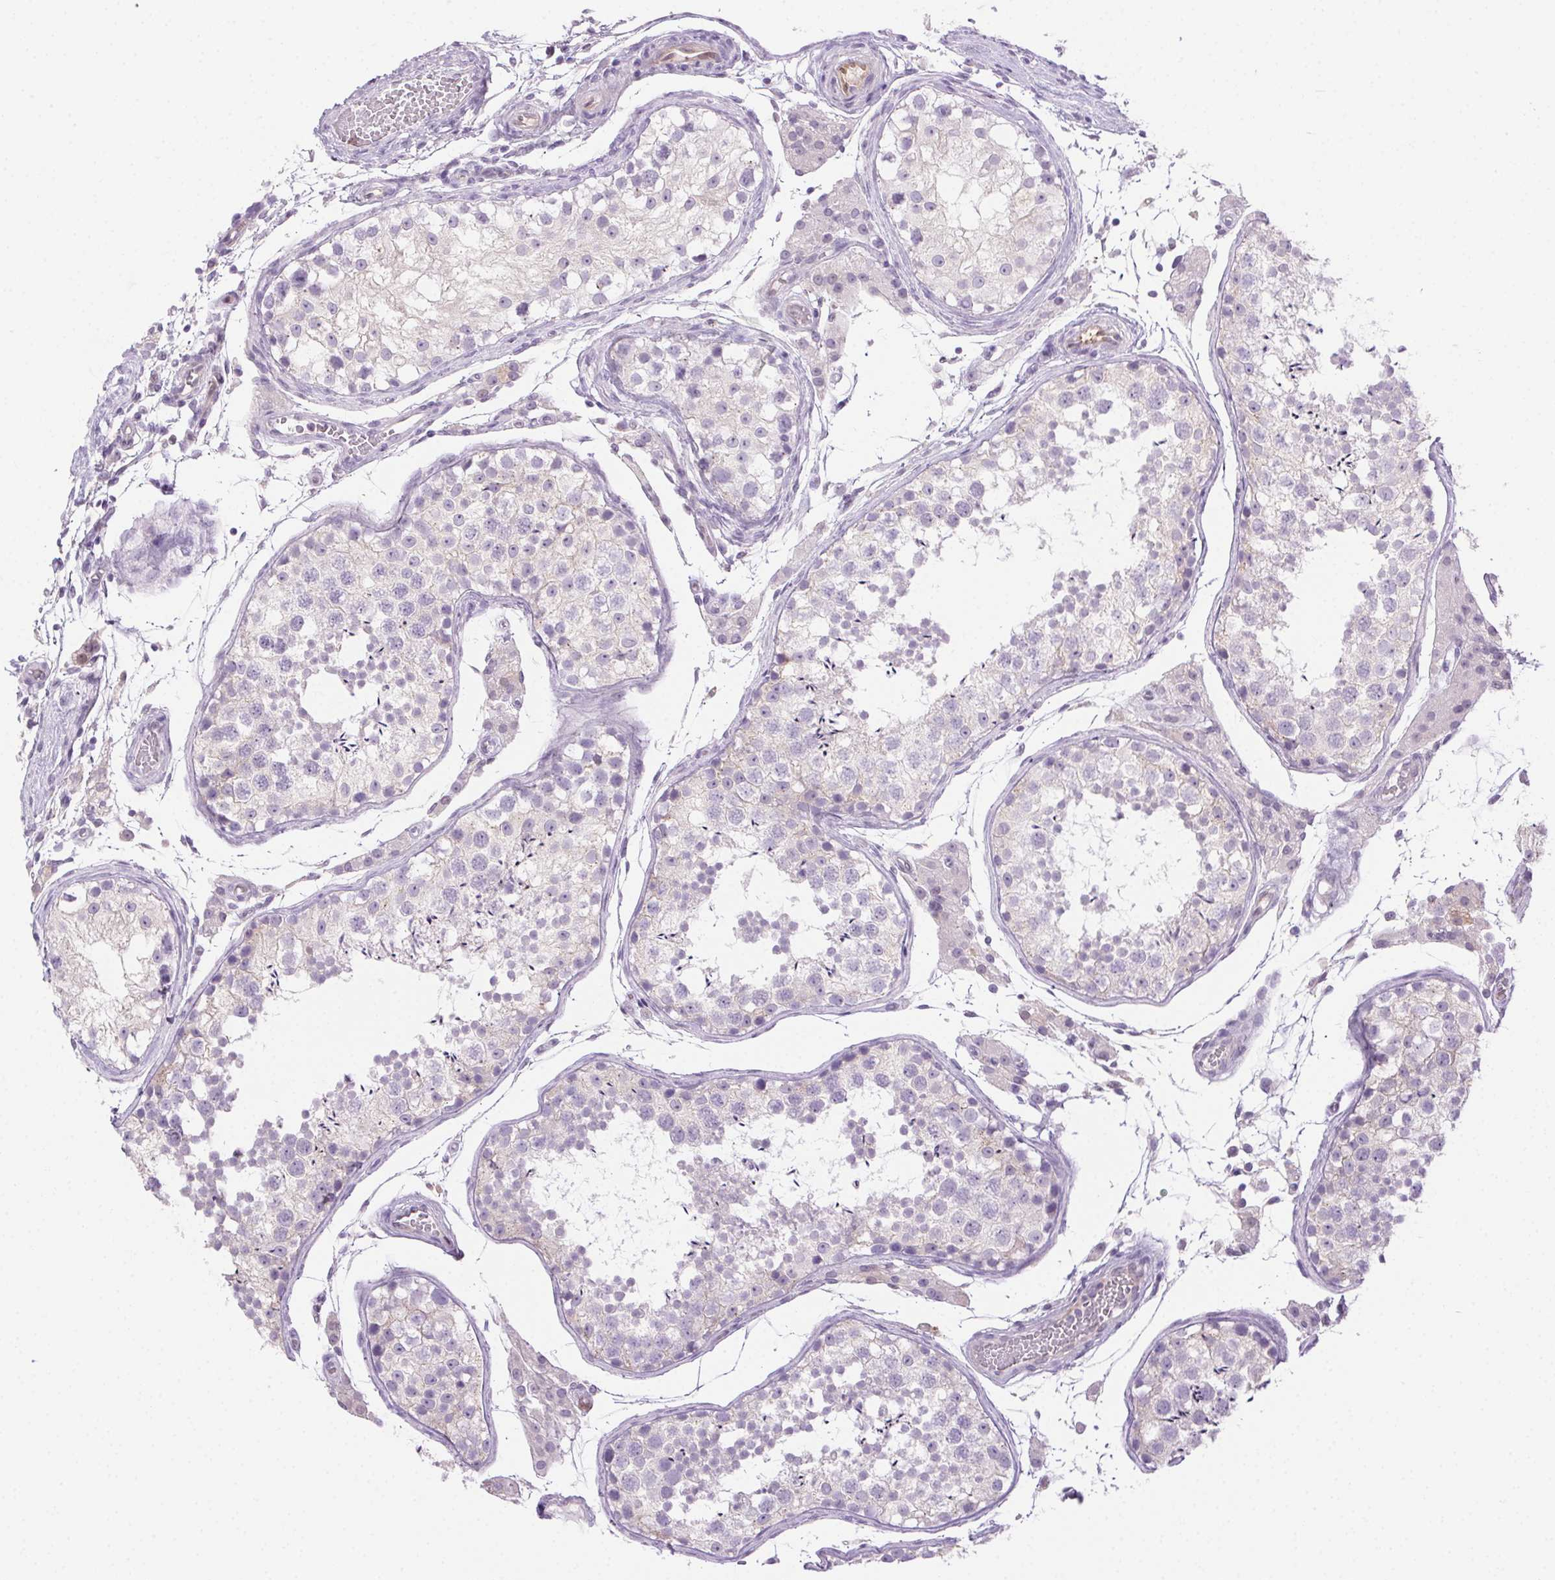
{"staining": {"intensity": "negative", "quantity": "none", "location": "none"}, "tissue": "testis", "cell_type": "Cells in seminiferous ducts", "image_type": "normal", "snomed": [{"axis": "morphology", "description": "Normal tissue, NOS"}, {"axis": "morphology", "description": "Seminoma, NOS"}, {"axis": "topography", "description": "Testis"}], "caption": "Immunohistochemical staining of unremarkable testis reveals no significant staining in cells in seminiferous ducts.", "gene": "TMEM45A", "patient": {"sex": "male", "age": 29}}